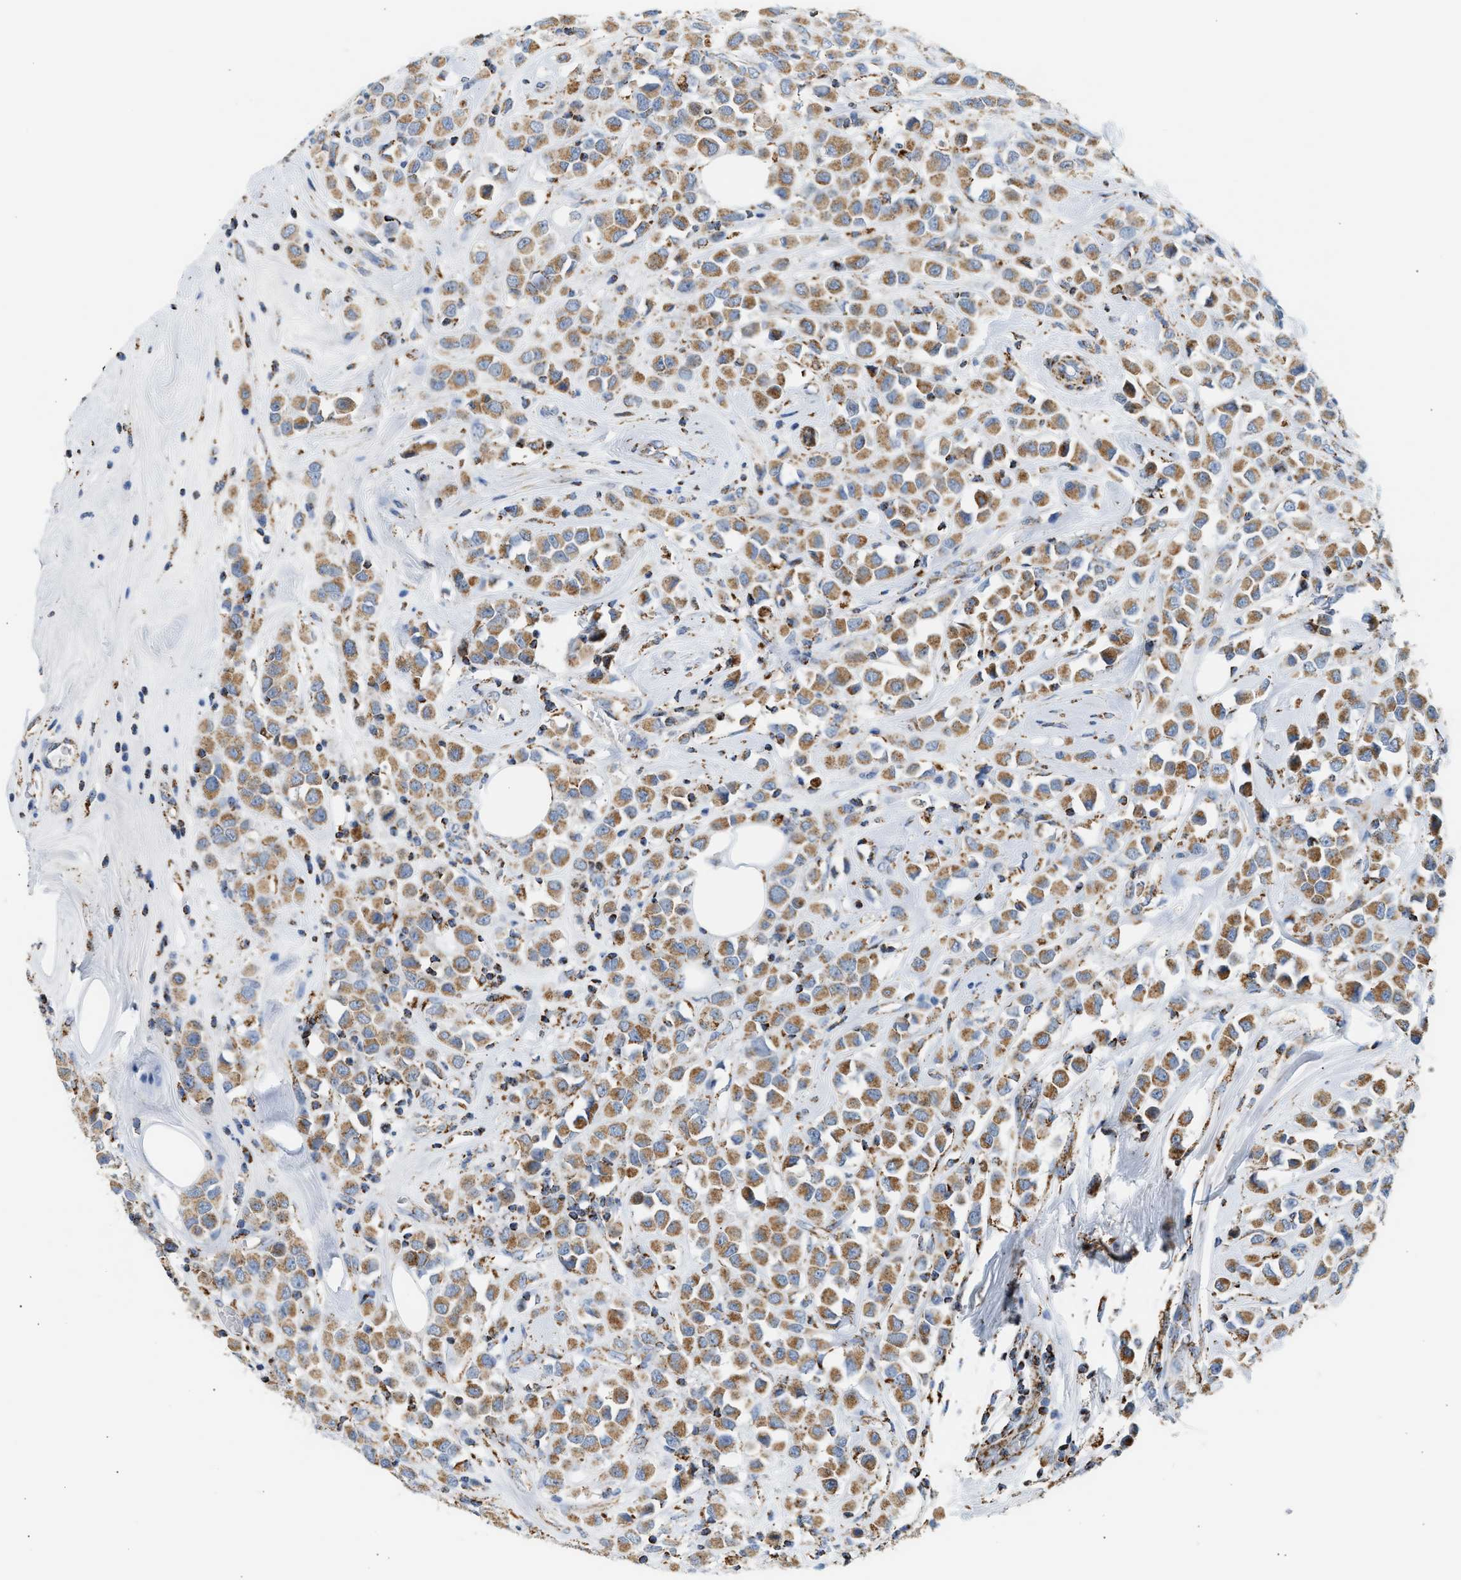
{"staining": {"intensity": "moderate", "quantity": ">75%", "location": "cytoplasmic/membranous"}, "tissue": "breast cancer", "cell_type": "Tumor cells", "image_type": "cancer", "snomed": [{"axis": "morphology", "description": "Duct carcinoma"}, {"axis": "topography", "description": "Breast"}], "caption": "An IHC micrograph of neoplastic tissue is shown. Protein staining in brown shows moderate cytoplasmic/membranous positivity in breast intraductal carcinoma within tumor cells.", "gene": "OGDH", "patient": {"sex": "female", "age": 61}}